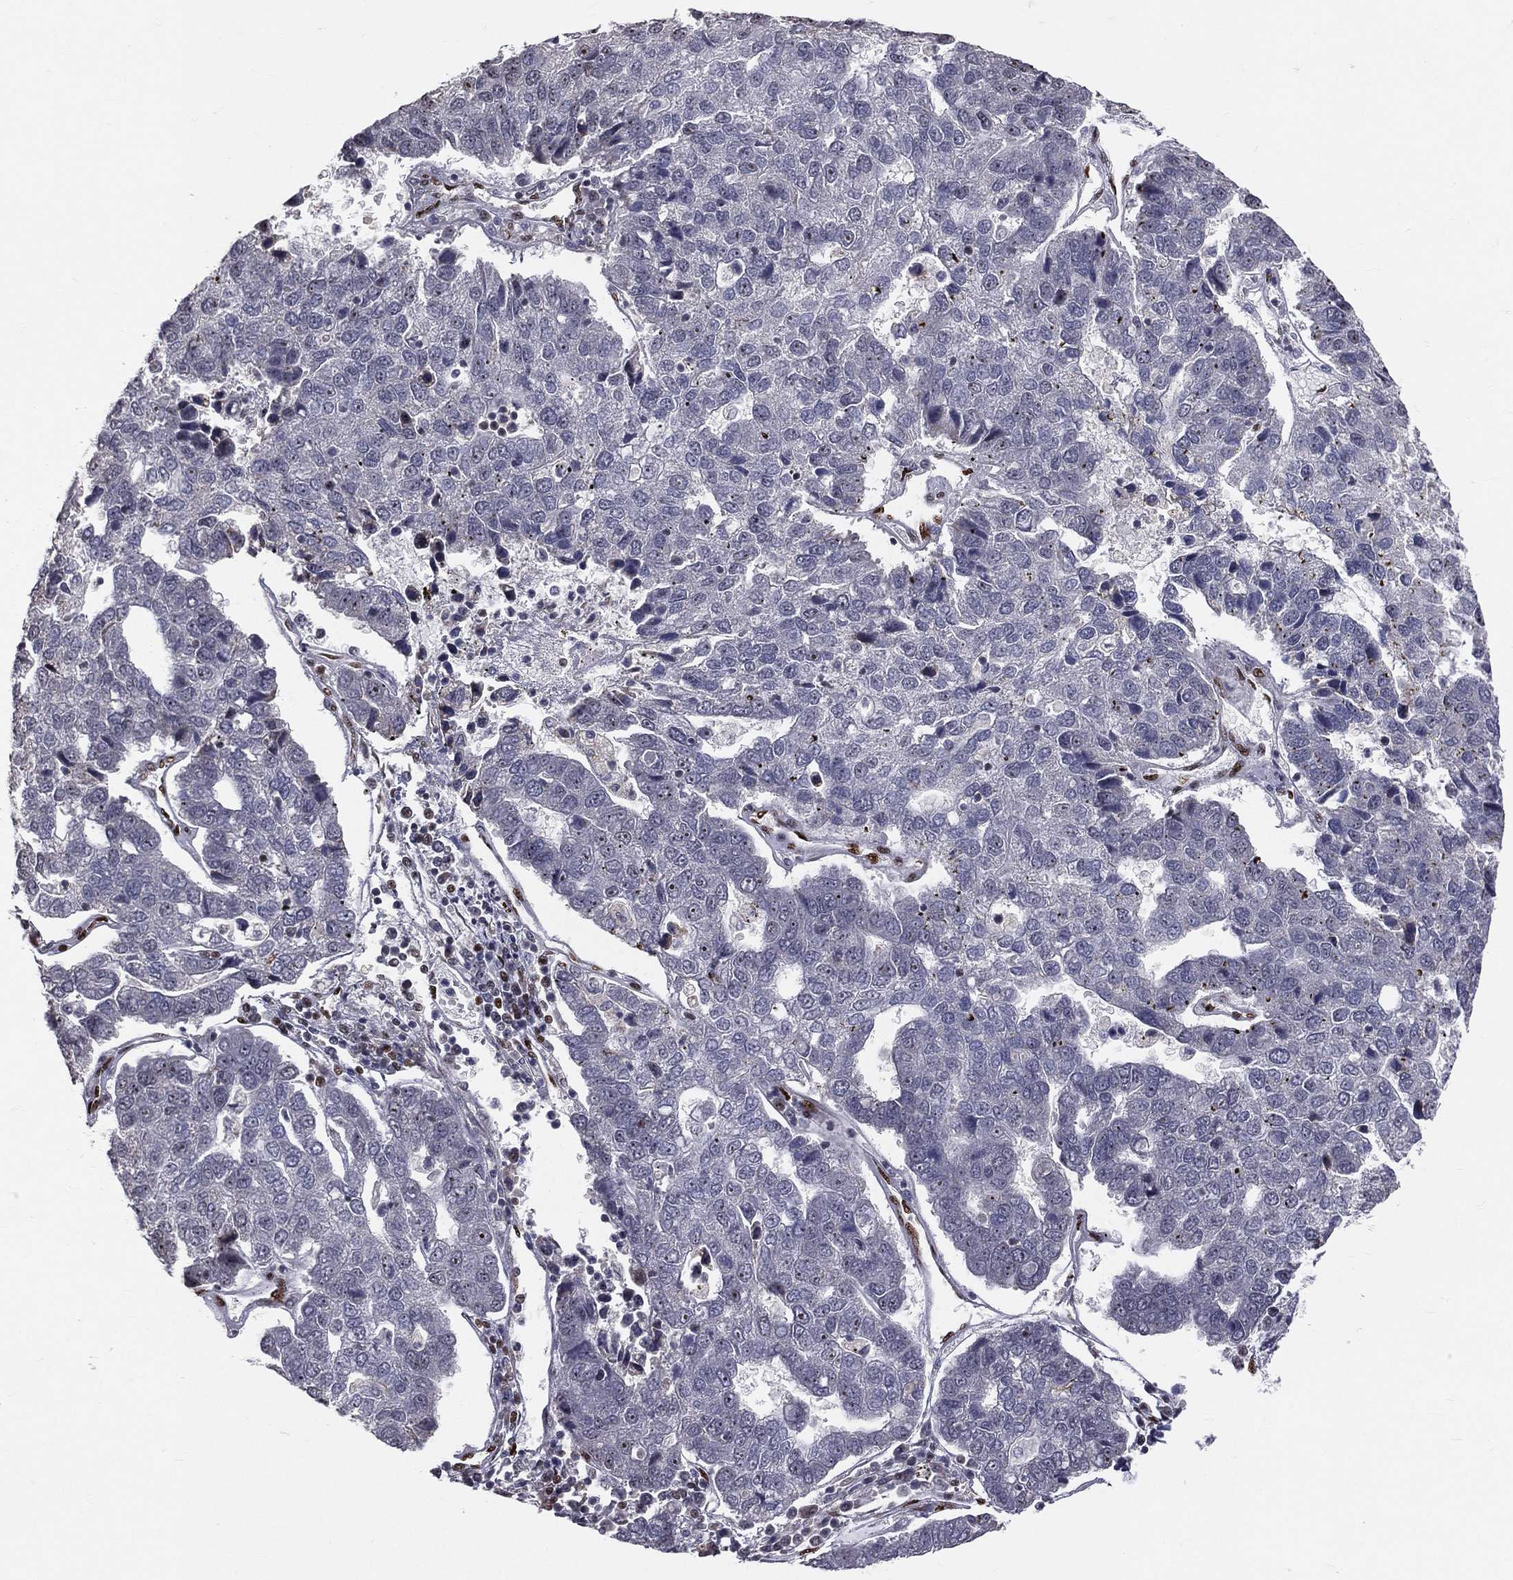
{"staining": {"intensity": "negative", "quantity": "none", "location": "none"}, "tissue": "pancreatic cancer", "cell_type": "Tumor cells", "image_type": "cancer", "snomed": [{"axis": "morphology", "description": "Adenocarcinoma, NOS"}, {"axis": "topography", "description": "Pancreas"}], "caption": "DAB immunohistochemical staining of adenocarcinoma (pancreatic) exhibits no significant expression in tumor cells.", "gene": "ZEB1", "patient": {"sex": "female", "age": 61}}